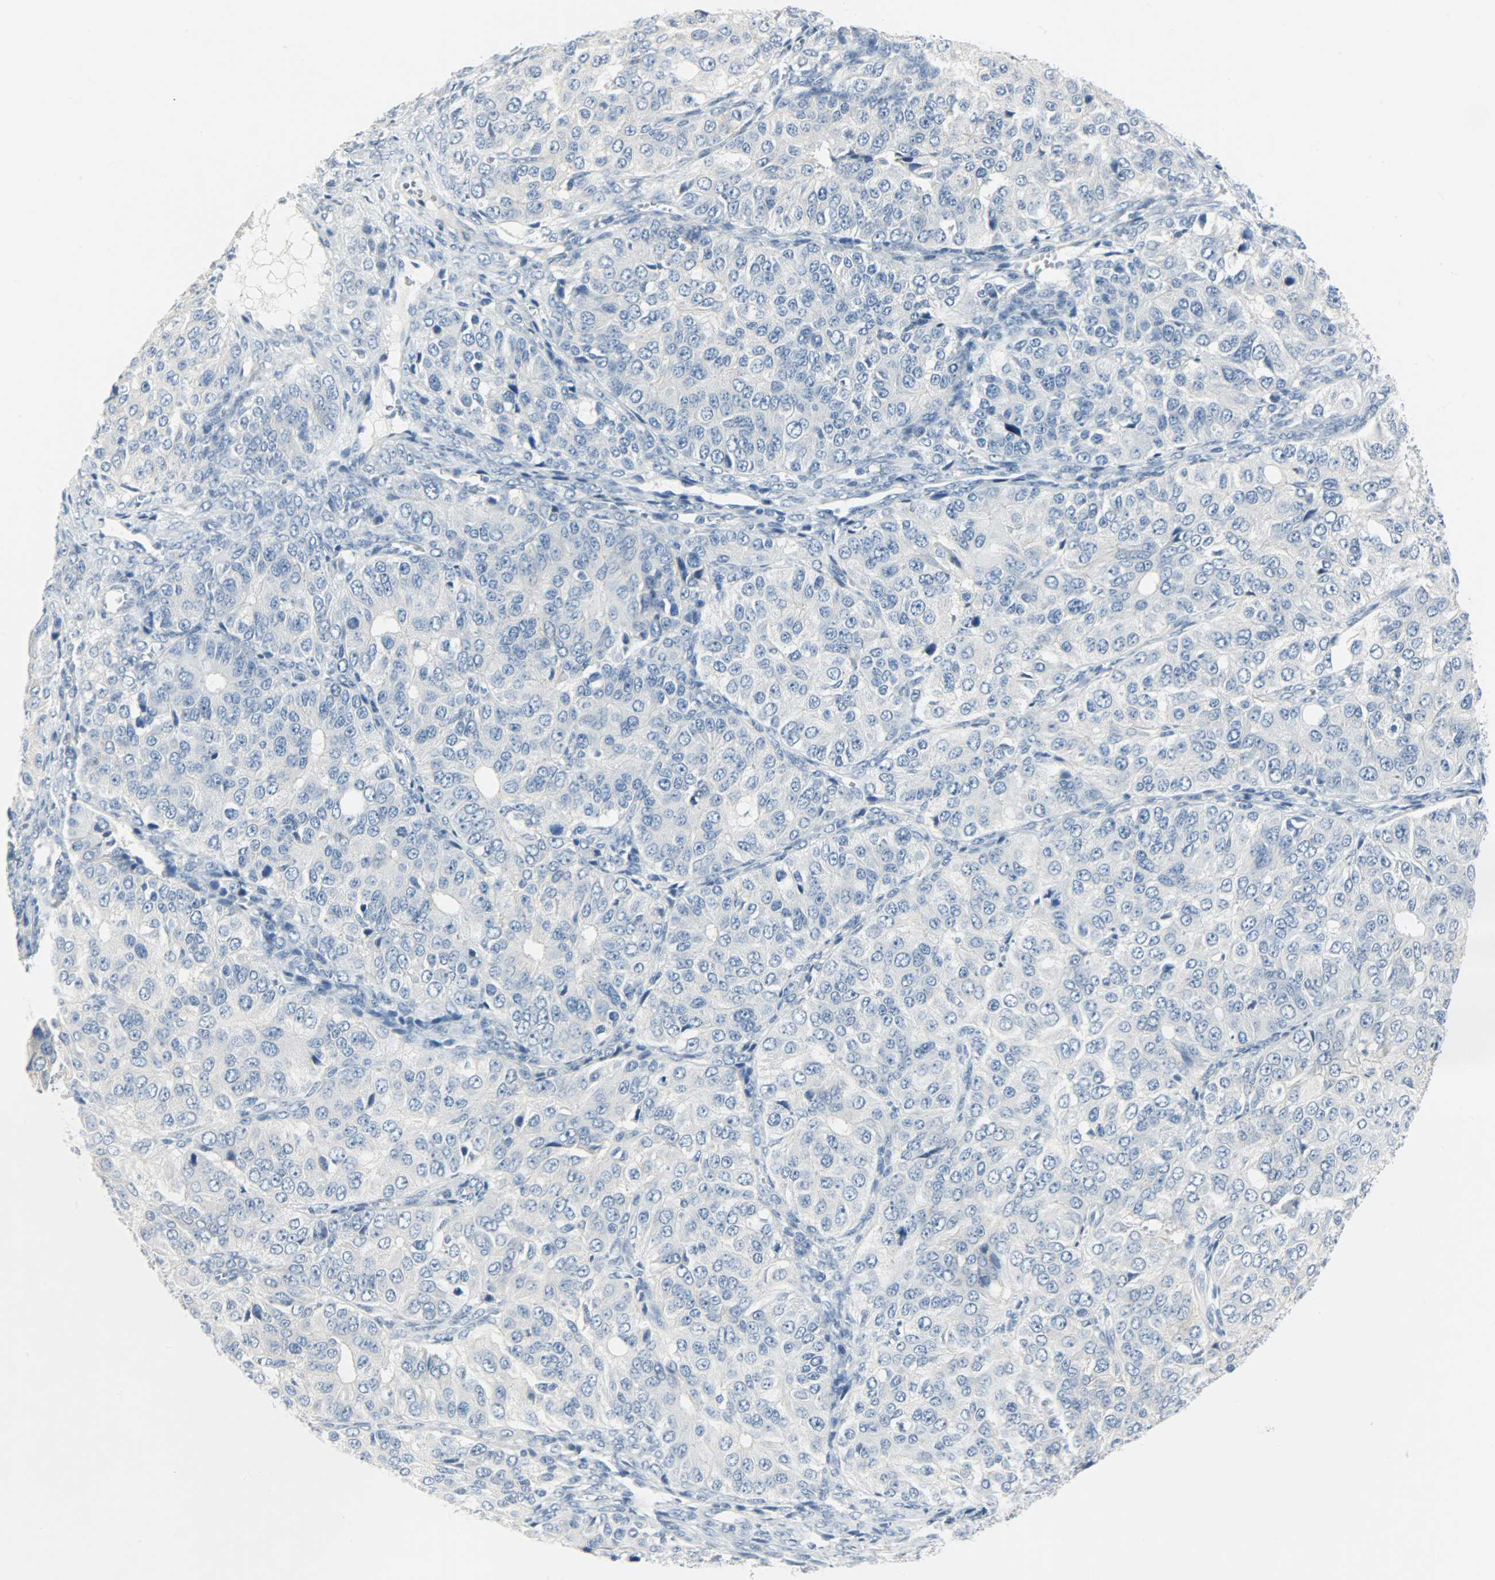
{"staining": {"intensity": "negative", "quantity": "none", "location": "none"}, "tissue": "ovarian cancer", "cell_type": "Tumor cells", "image_type": "cancer", "snomed": [{"axis": "morphology", "description": "Carcinoma, endometroid"}, {"axis": "topography", "description": "Ovary"}], "caption": "Ovarian cancer (endometroid carcinoma) was stained to show a protein in brown. There is no significant positivity in tumor cells.", "gene": "KIT", "patient": {"sex": "female", "age": 51}}